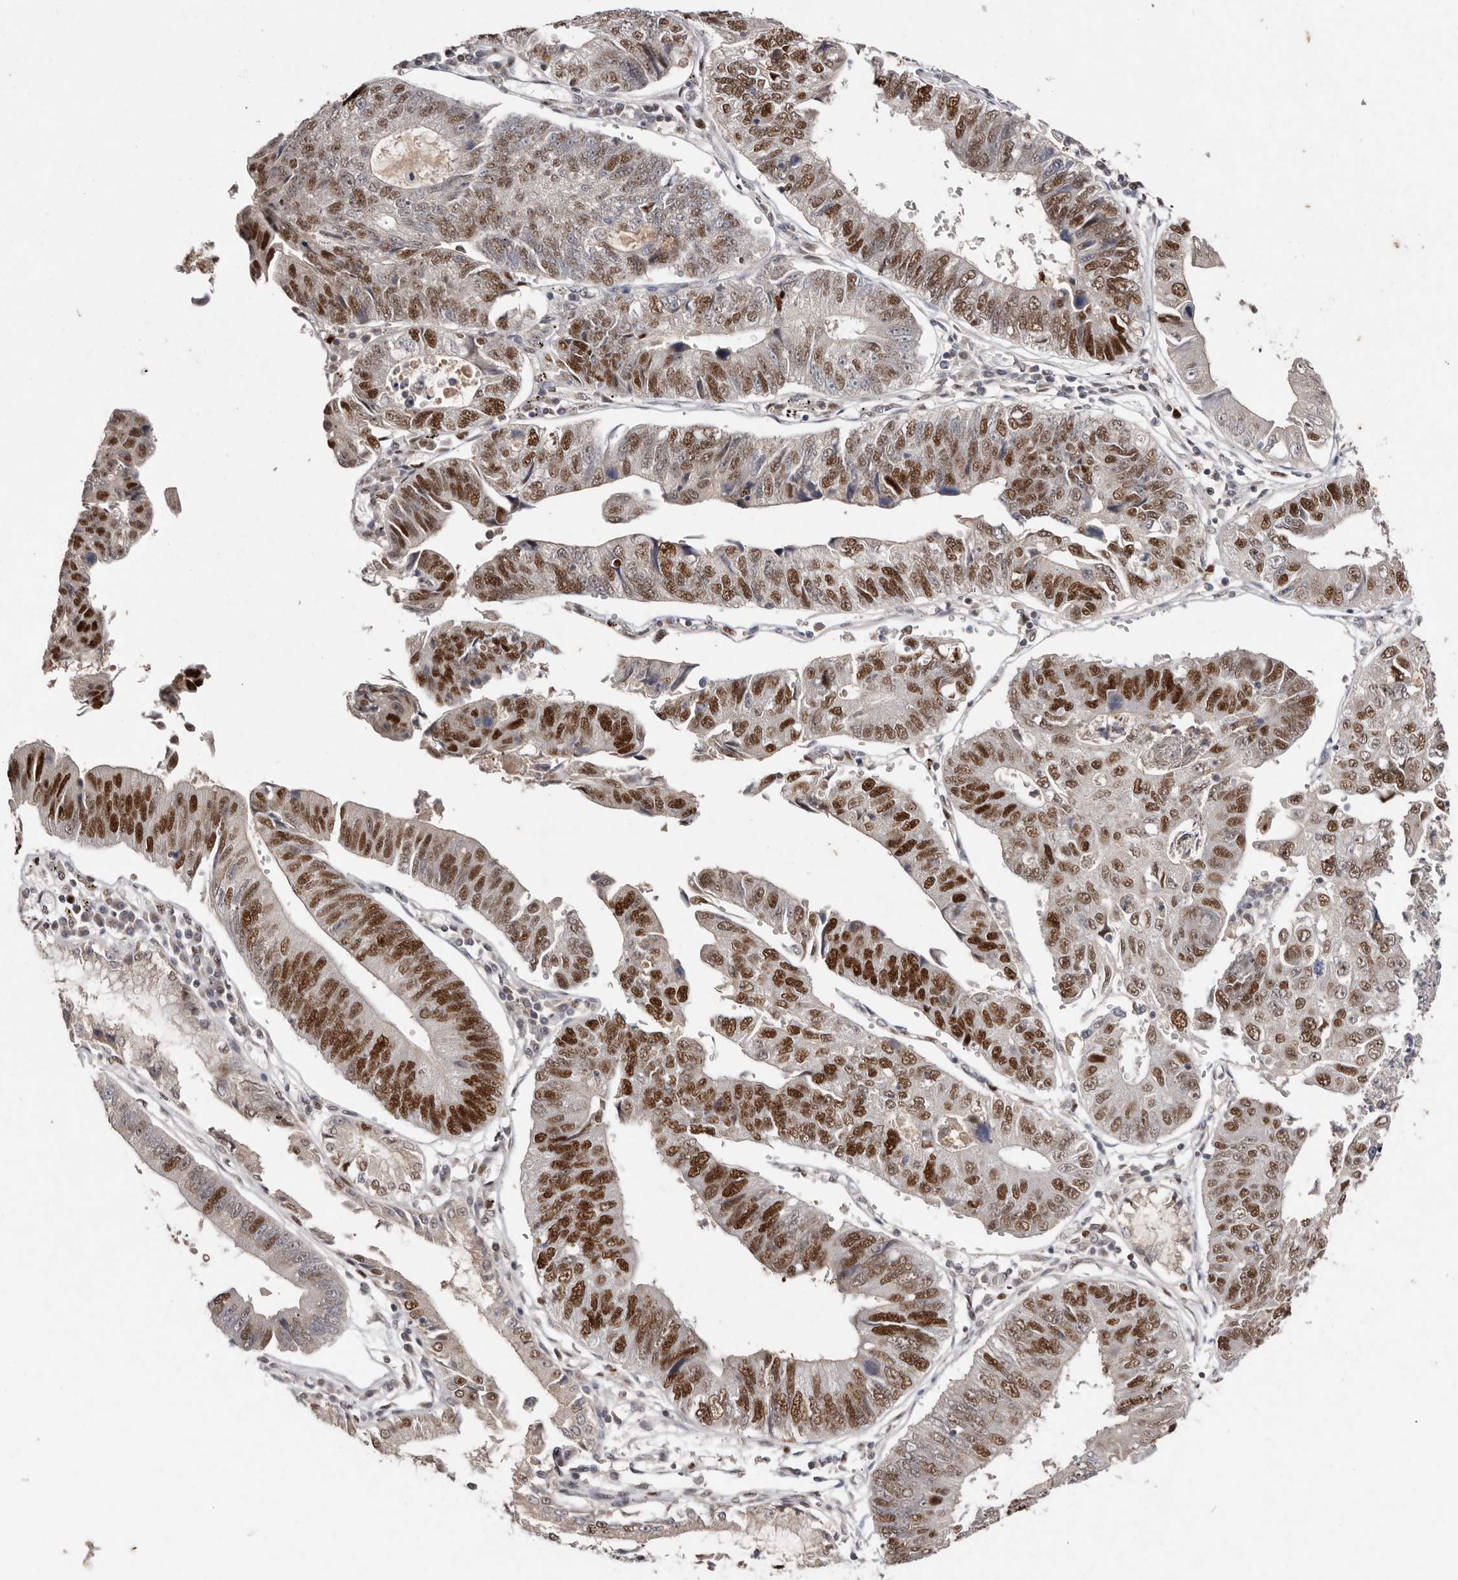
{"staining": {"intensity": "strong", "quantity": ">75%", "location": "nuclear"}, "tissue": "stomach cancer", "cell_type": "Tumor cells", "image_type": "cancer", "snomed": [{"axis": "morphology", "description": "Adenocarcinoma, NOS"}, {"axis": "topography", "description": "Stomach"}], "caption": "Stomach cancer was stained to show a protein in brown. There is high levels of strong nuclear expression in about >75% of tumor cells.", "gene": "KLF7", "patient": {"sex": "male", "age": 59}}